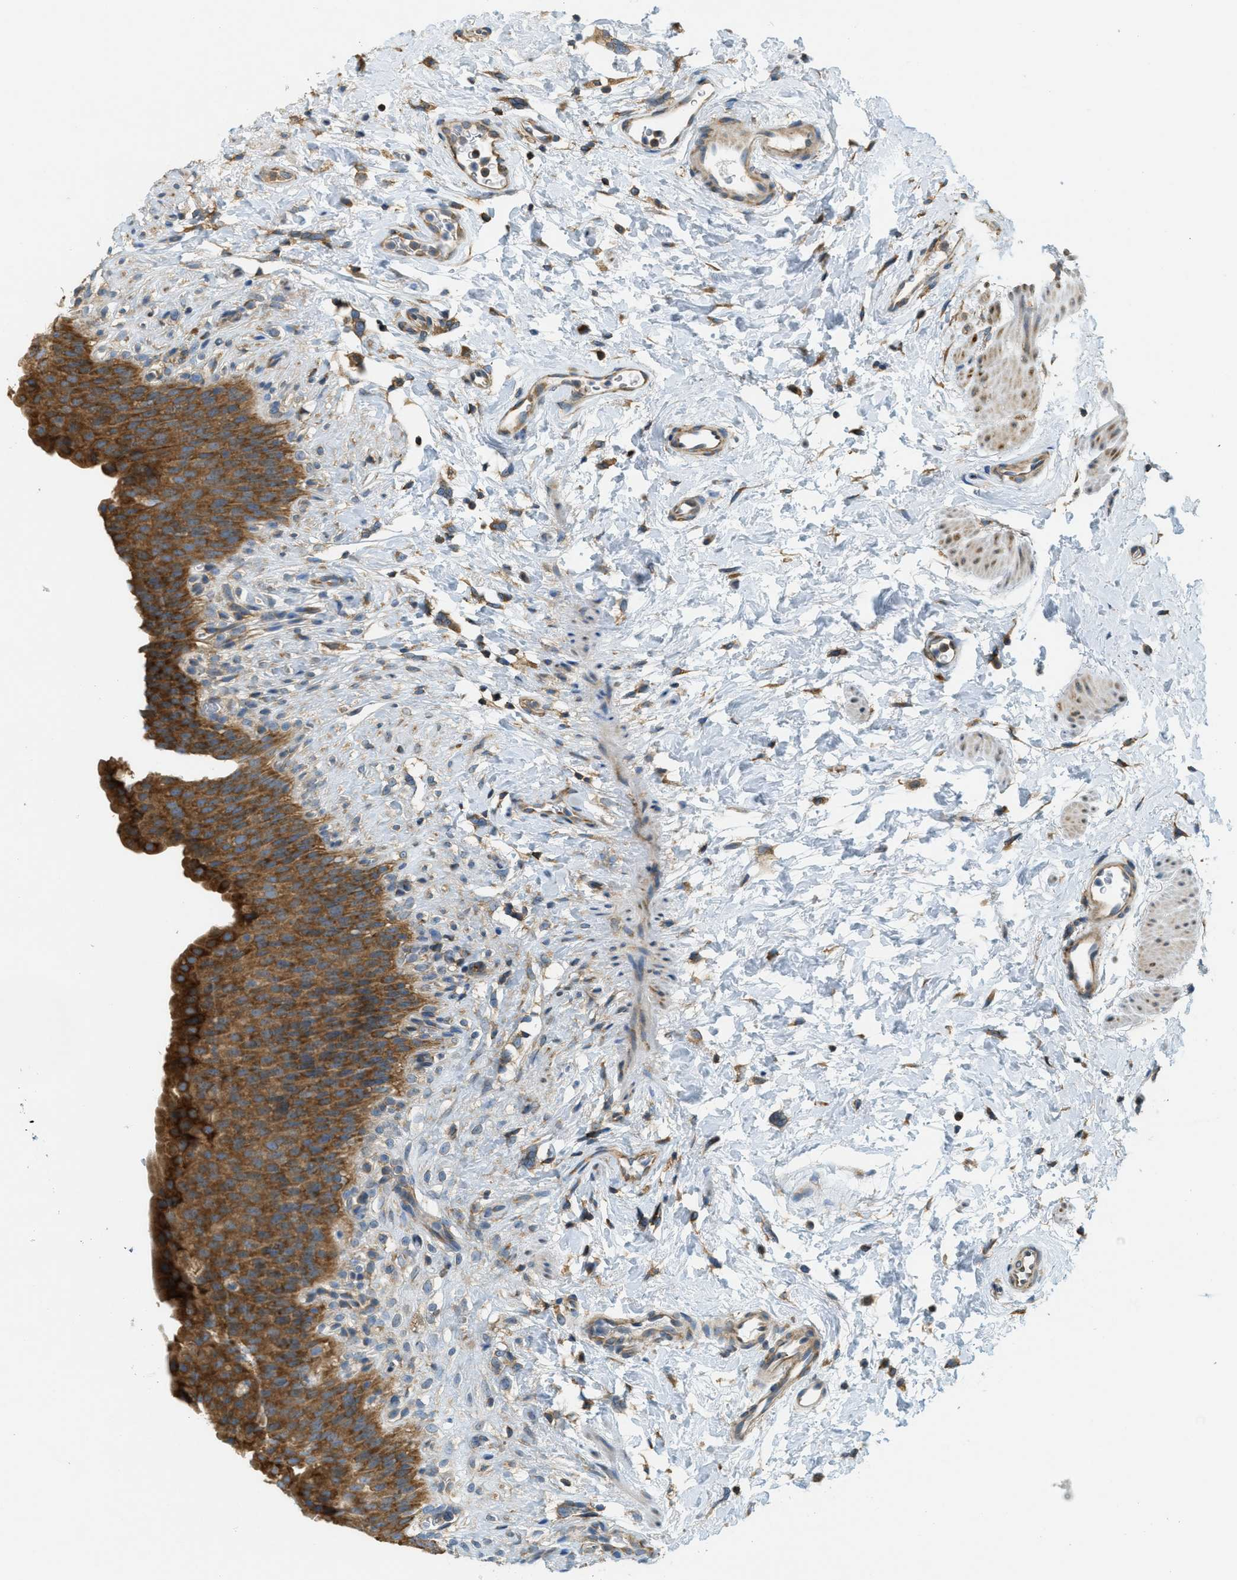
{"staining": {"intensity": "strong", "quantity": ">75%", "location": "cytoplasmic/membranous"}, "tissue": "urinary bladder", "cell_type": "Urothelial cells", "image_type": "normal", "snomed": [{"axis": "morphology", "description": "Normal tissue, NOS"}, {"axis": "topography", "description": "Urinary bladder"}], "caption": "Brown immunohistochemical staining in benign human urinary bladder shows strong cytoplasmic/membranous positivity in about >75% of urothelial cells. (IHC, brightfield microscopy, high magnification).", "gene": "ABCF1", "patient": {"sex": "female", "age": 79}}